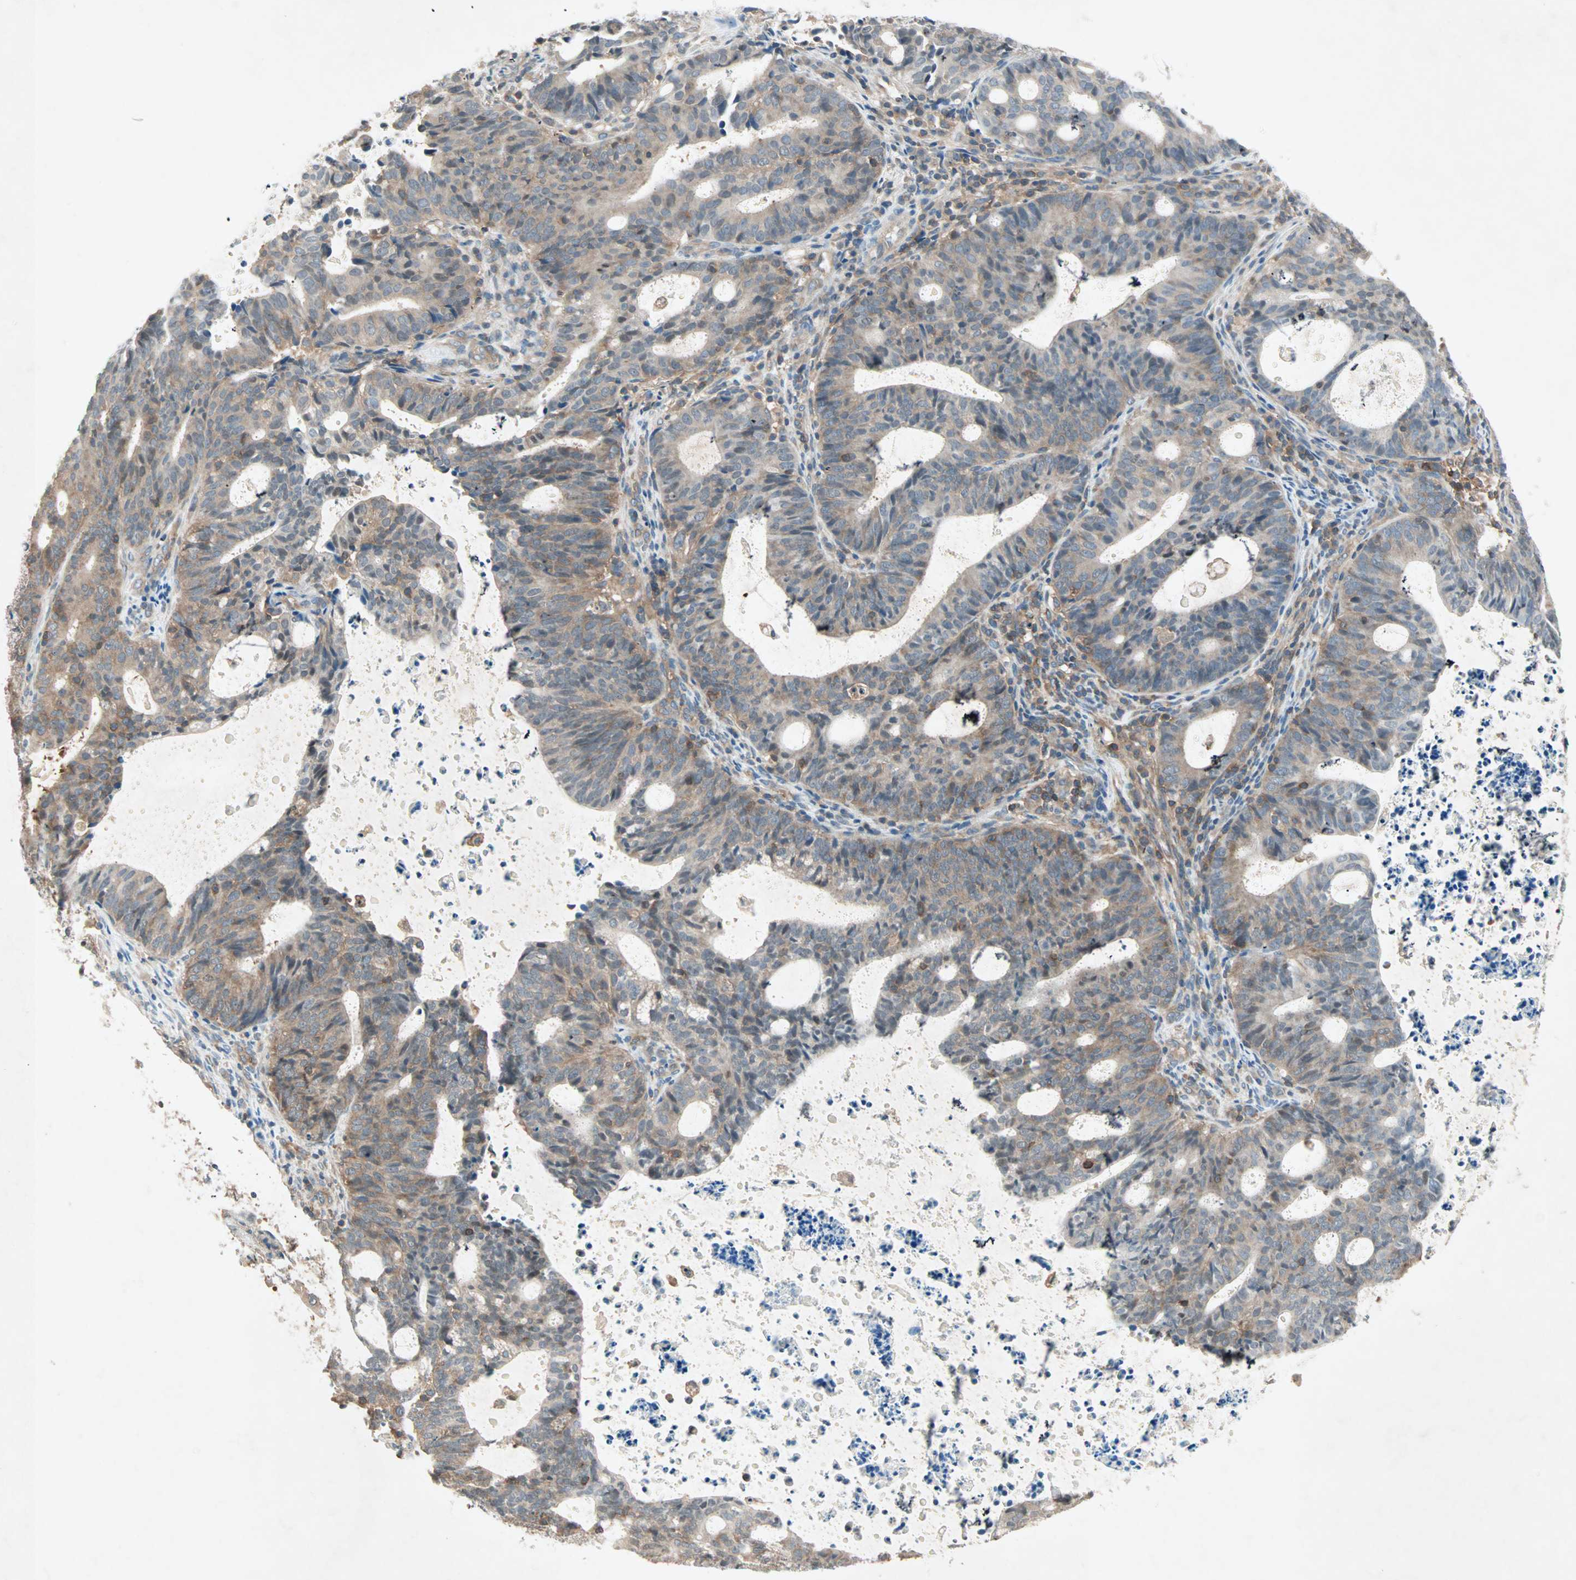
{"staining": {"intensity": "moderate", "quantity": ">75%", "location": "cytoplasmic/membranous"}, "tissue": "endometrial cancer", "cell_type": "Tumor cells", "image_type": "cancer", "snomed": [{"axis": "morphology", "description": "Adenocarcinoma, NOS"}, {"axis": "topography", "description": "Uterus"}], "caption": "The immunohistochemical stain highlights moderate cytoplasmic/membranous staining in tumor cells of endometrial cancer (adenocarcinoma) tissue.", "gene": "TEC", "patient": {"sex": "female", "age": 83}}